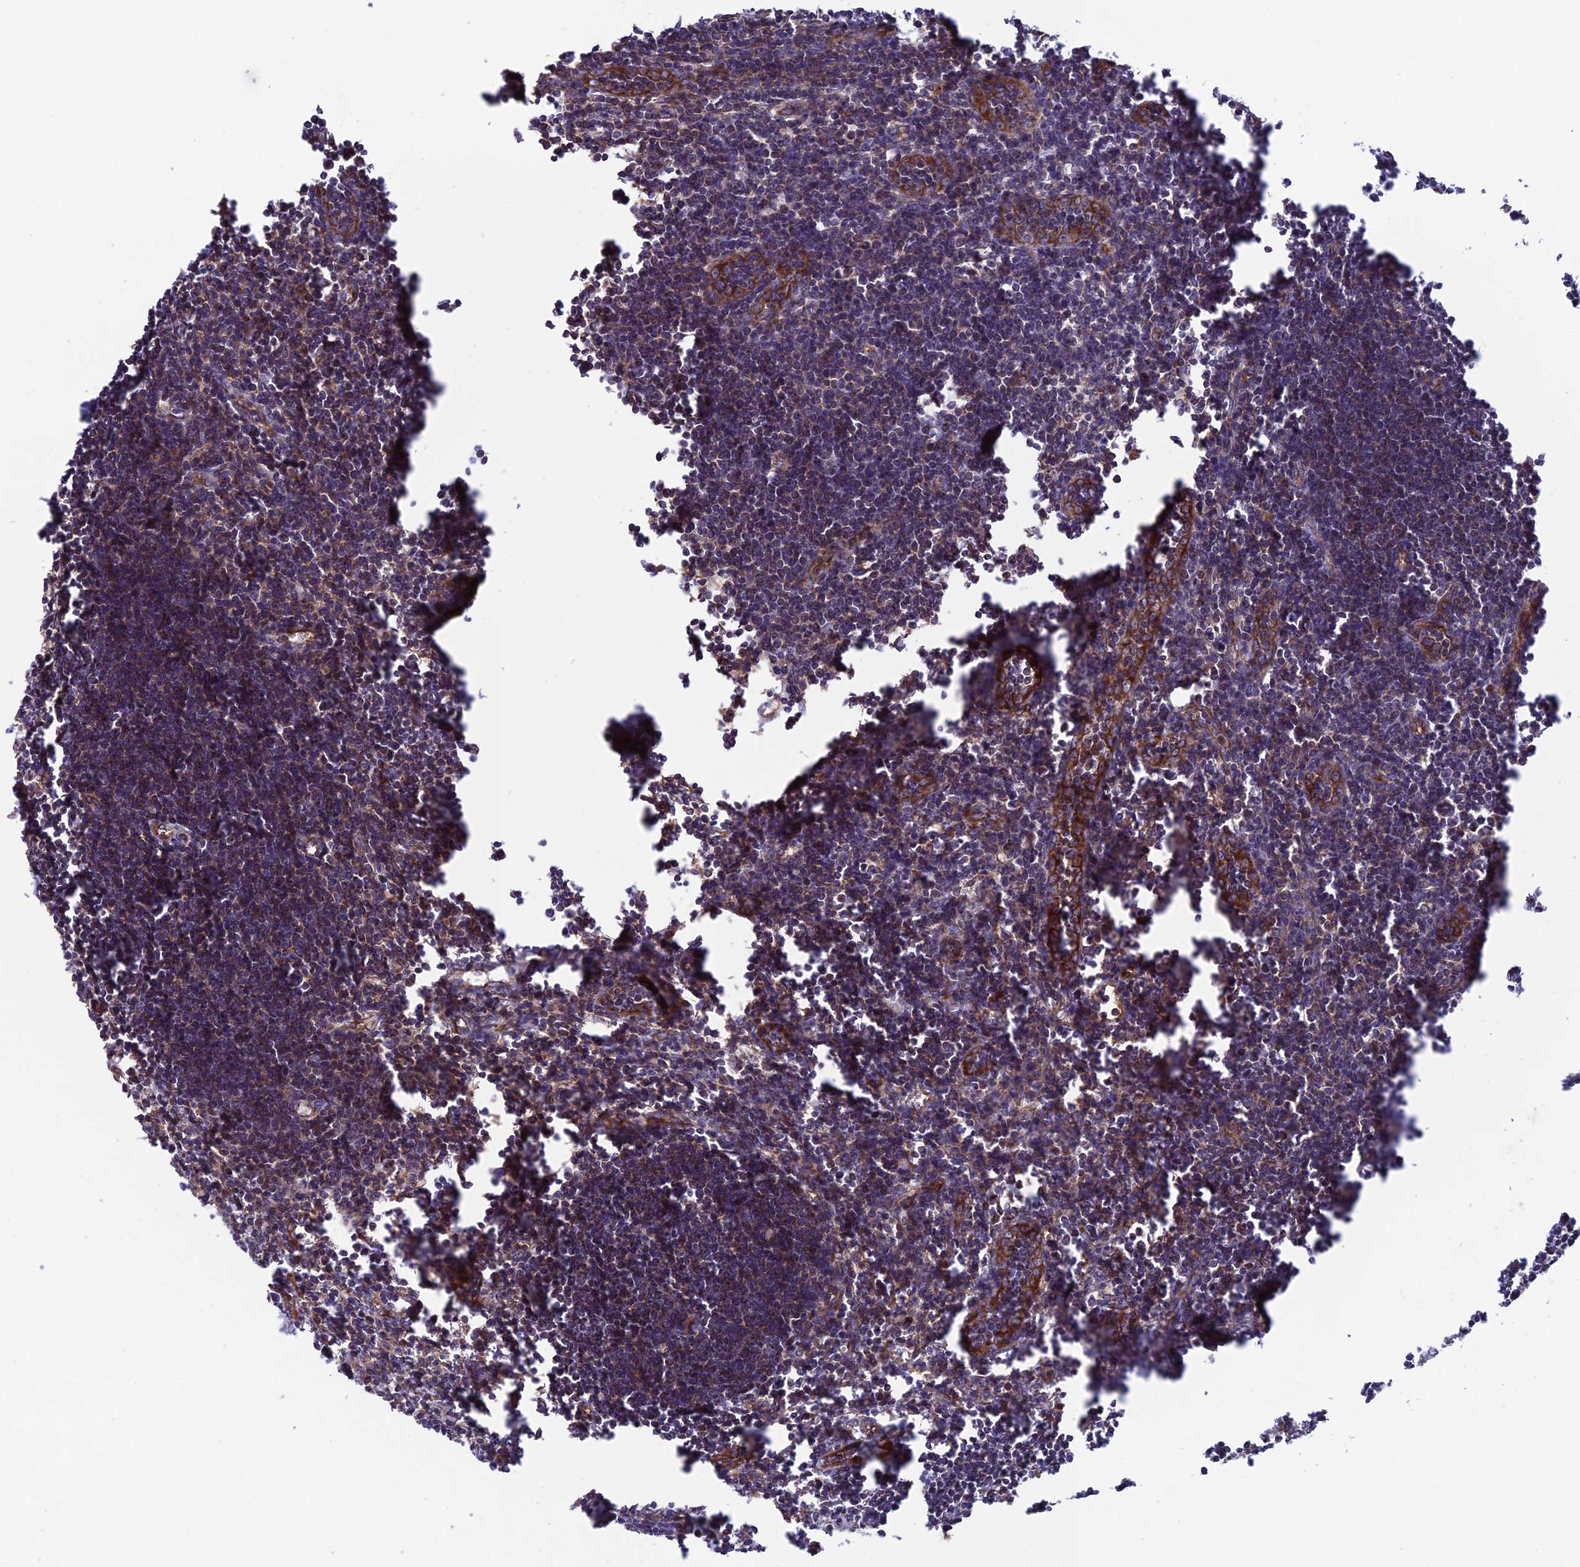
{"staining": {"intensity": "weak", "quantity": "<25%", "location": "cytoplasmic/membranous"}, "tissue": "lymph node", "cell_type": "Germinal center cells", "image_type": "normal", "snomed": [{"axis": "morphology", "description": "Normal tissue, NOS"}, {"axis": "morphology", "description": "Malignant melanoma, Metastatic site"}, {"axis": "topography", "description": "Lymph node"}], "caption": "This is an immunohistochemistry histopathology image of unremarkable human lymph node. There is no staining in germinal center cells.", "gene": "ADAMTS15", "patient": {"sex": "male", "age": 41}}